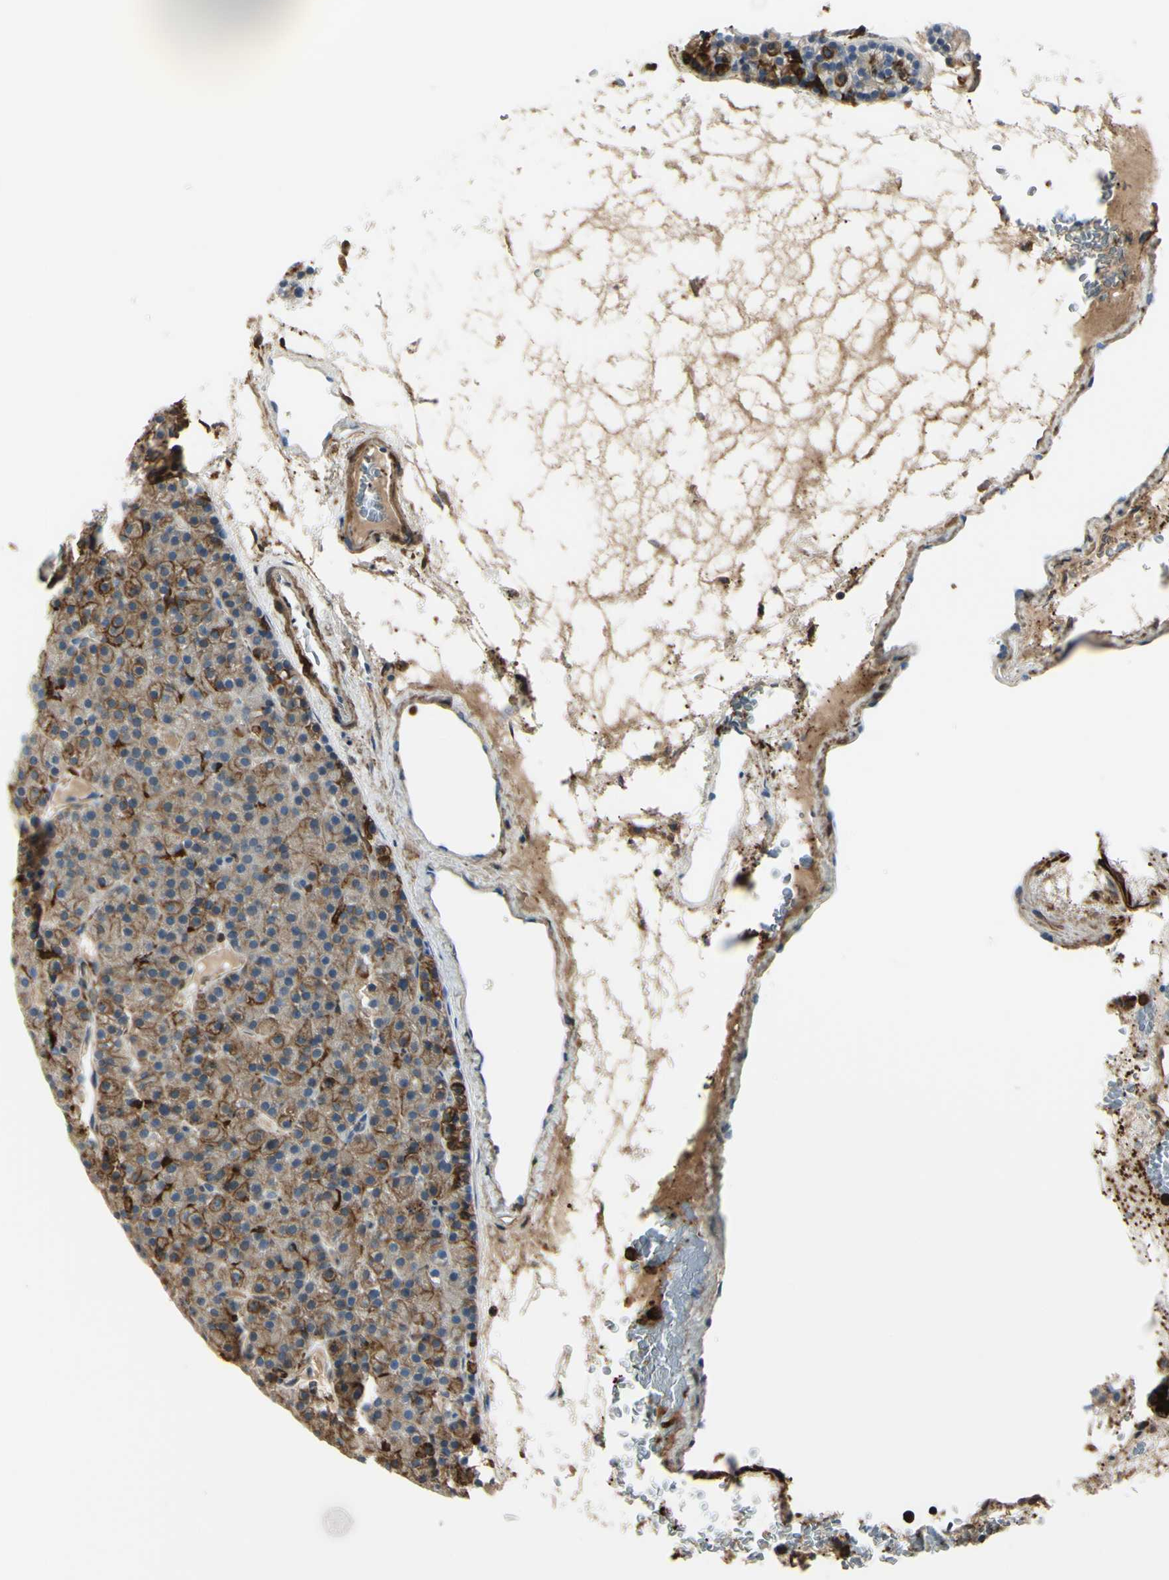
{"staining": {"intensity": "weak", "quantity": ">75%", "location": "cytoplasmic/membranous"}, "tissue": "parathyroid gland", "cell_type": "Glandular cells", "image_type": "normal", "snomed": [{"axis": "morphology", "description": "Normal tissue, NOS"}, {"axis": "morphology", "description": "Hyperplasia, NOS"}, {"axis": "topography", "description": "Parathyroid gland"}], "caption": "DAB (3,3'-diaminobenzidine) immunohistochemical staining of normal parathyroid gland reveals weak cytoplasmic/membranous protein staining in approximately >75% of glandular cells.", "gene": "GSN", "patient": {"sex": "male", "age": 44}}